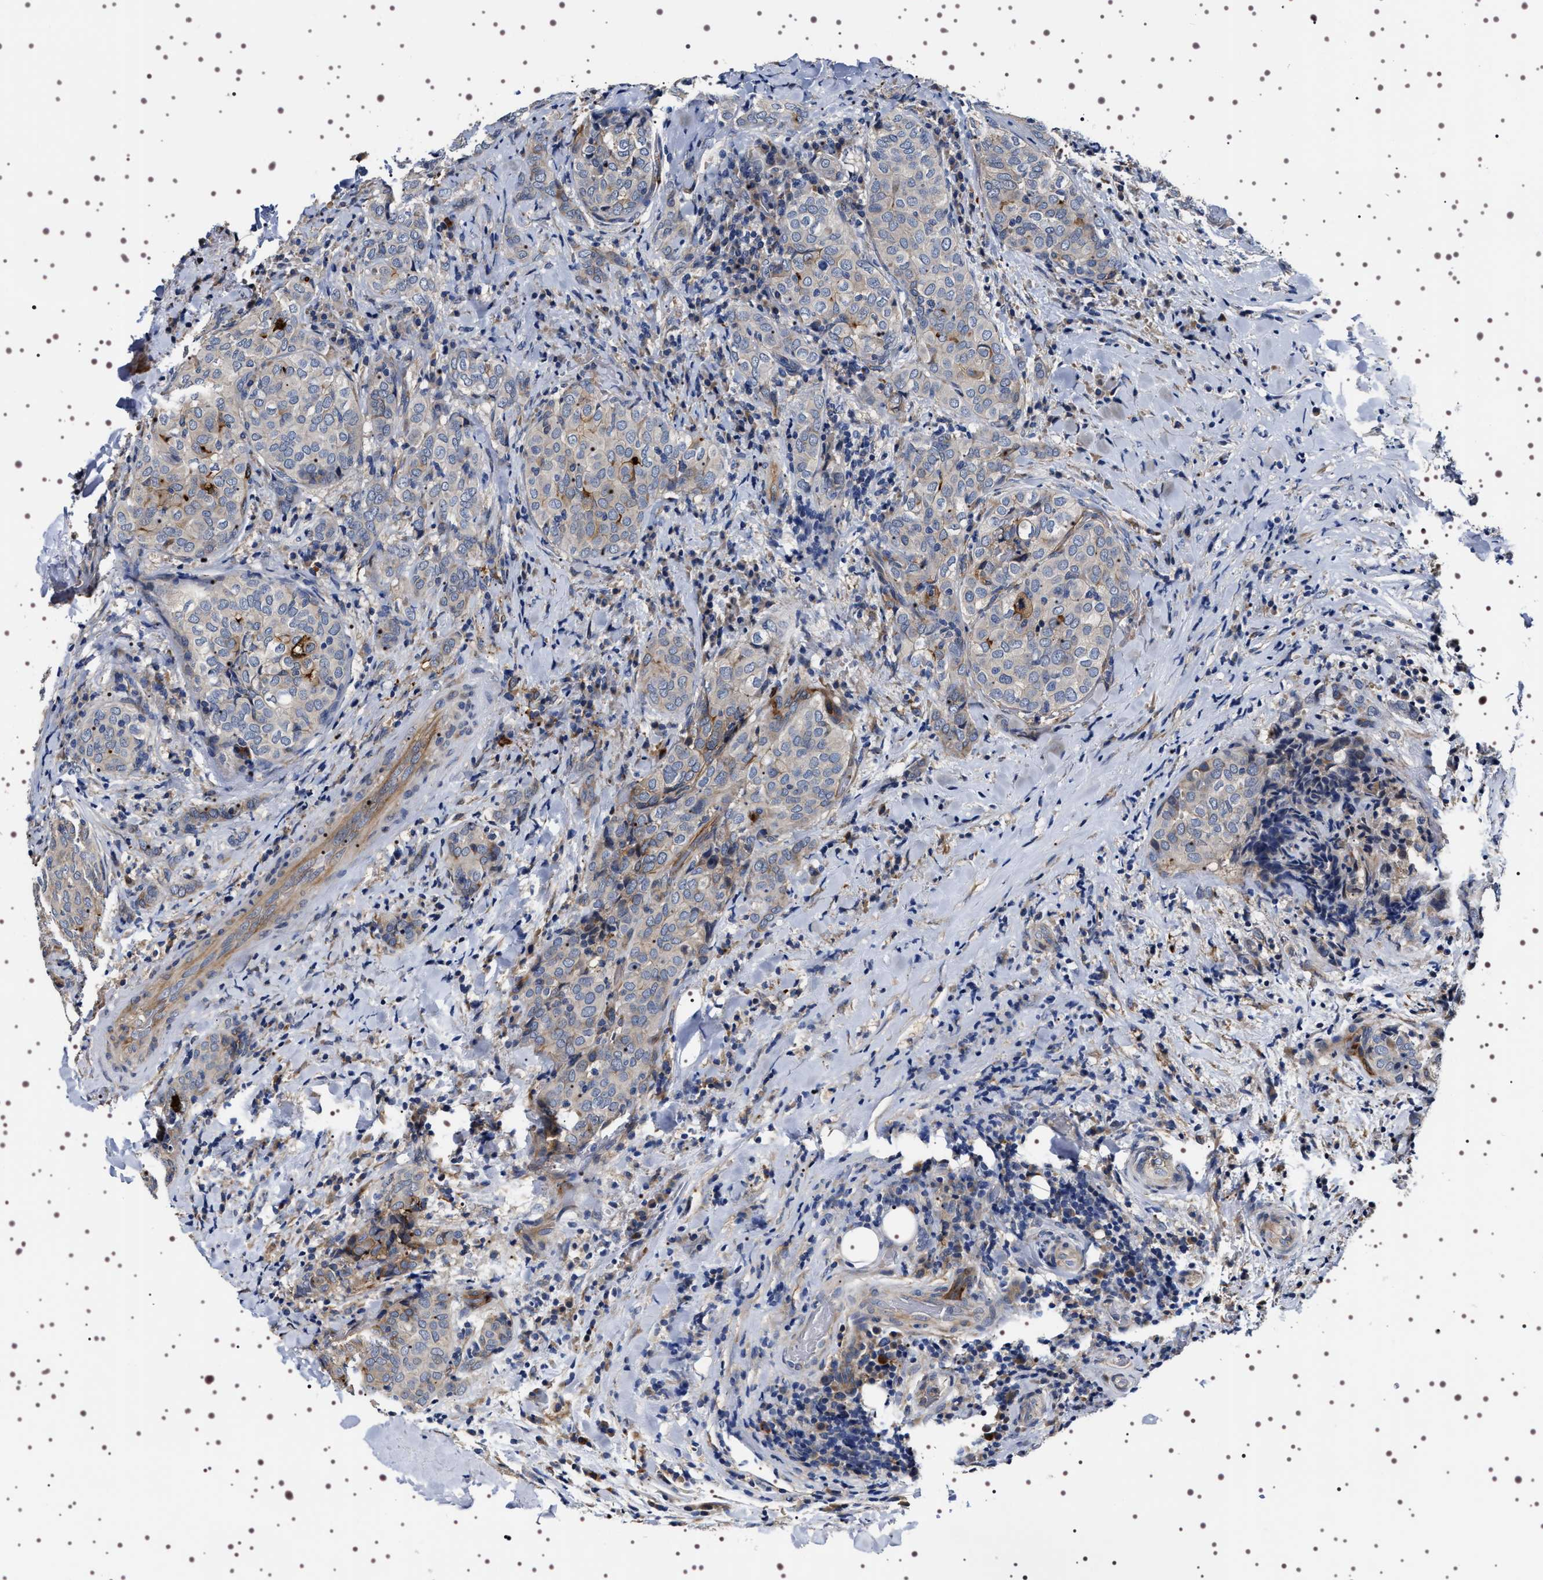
{"staining": {"intensity": "weak", "quantity": "<25%", "location": "cytoplasmic/membranous"}, "tissue": "thyroid cancer", "cell_type": "Tumor cells", "image_type": "cancer", "snomed": [{"axis": "morphology", "description": "Normal tissue, NOS"}, {"axis": "morphology", "description": "Papillary adenocarcinoma, NOS"}, {"axis": "topography", "description": "Thyroid gland"}], "caption": "Human thyroid cancer stained for a protein using immunohistochemistry shows no expression in tumor cells.", "gene": "ALPL", "patient": {"sex": "female", "age": 30}}